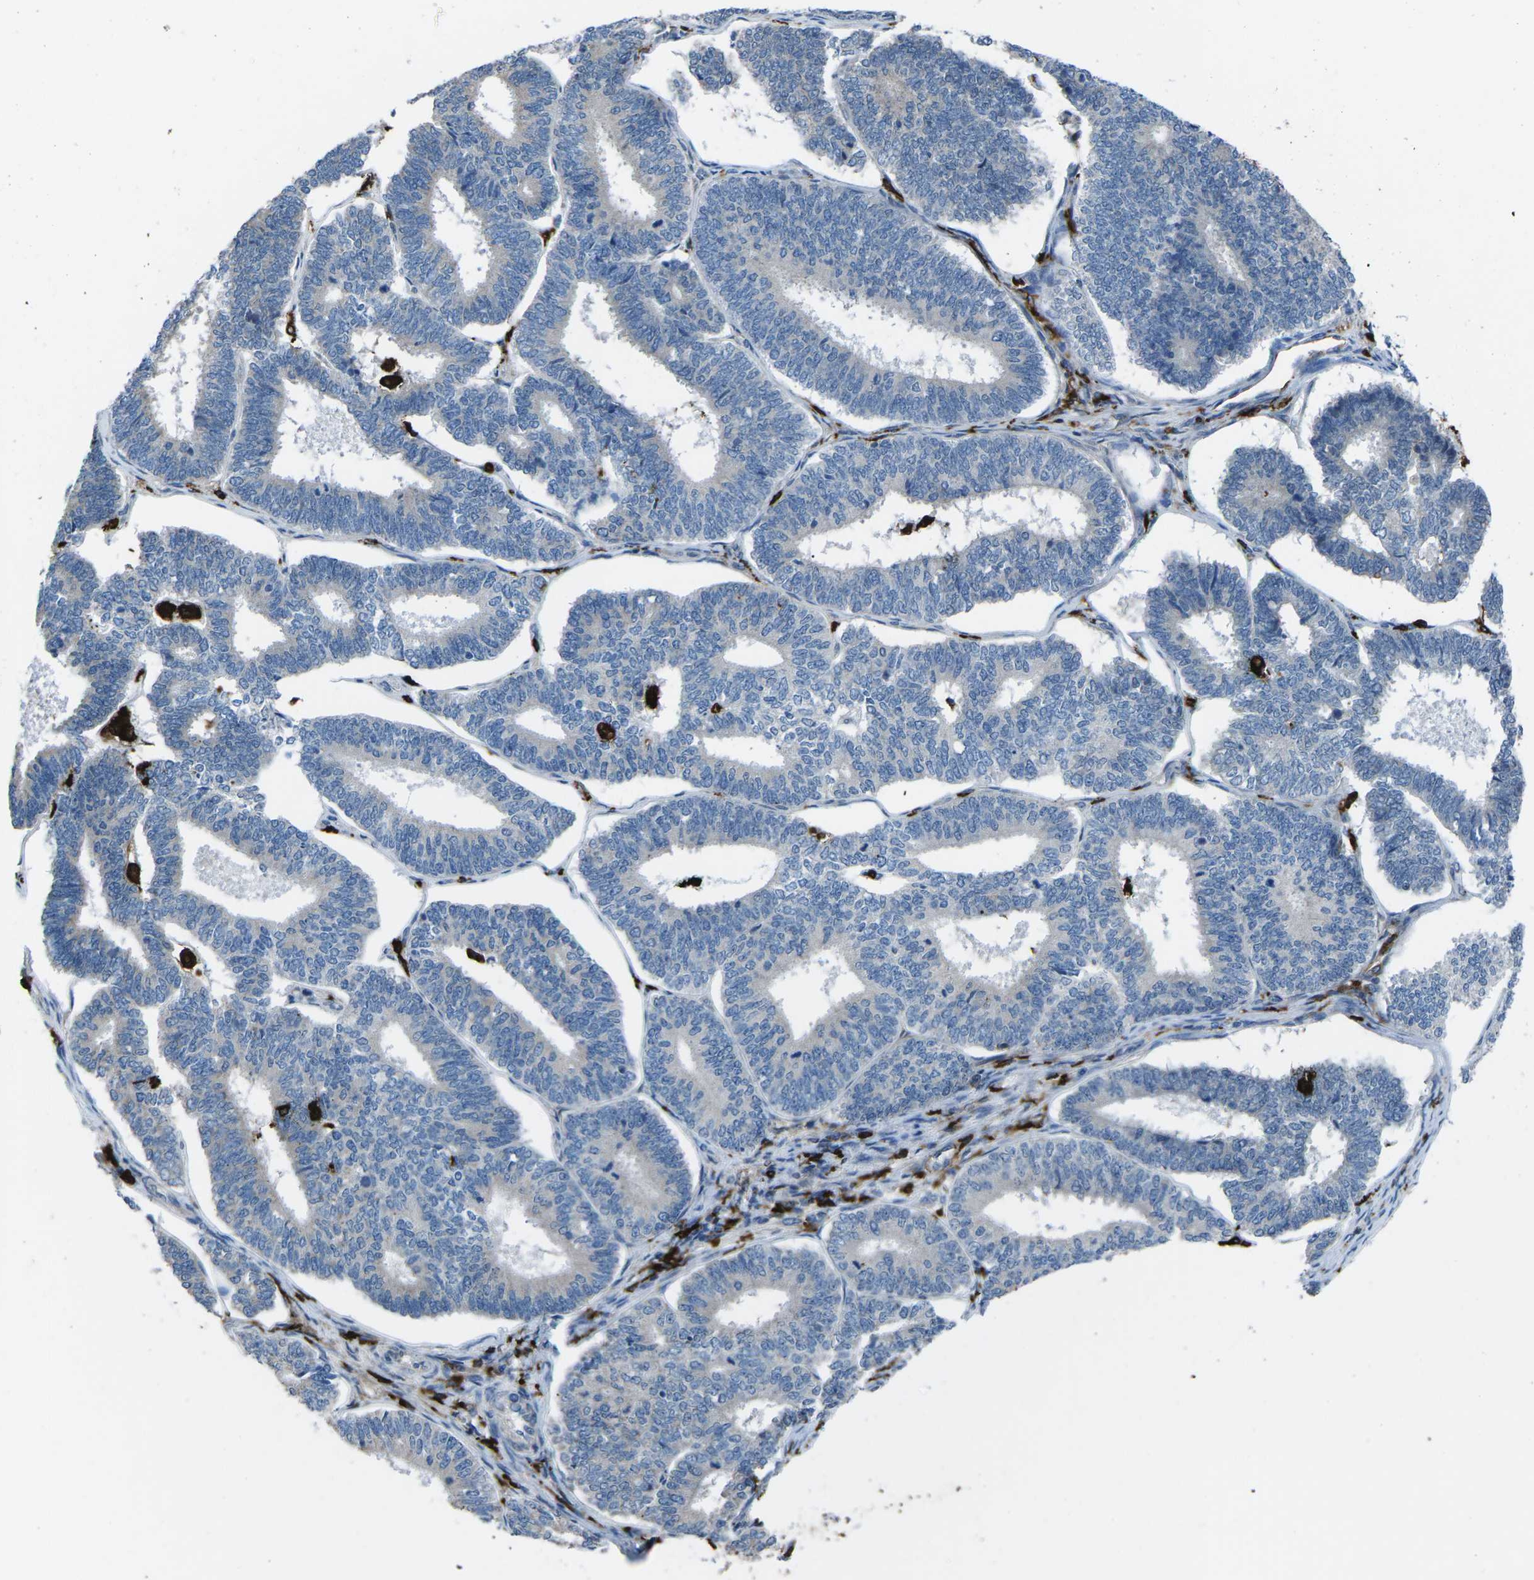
{"staining": {"intensity": "negative", "quantity": "none", "location": "none"}, "tissue": "endometrial cancer", "cell_type": "Tumor cells", "image_type": "cancer", "snomed": [{"axis": "morphology", "description": "Adenocarcinoma, NOS"}, {"axis": "topography", "description": "Endometrium"}], "caption": "A histopathology image of human endometrial cancer (adenocarcinoma) is negative for staining in tumor cells.", "gene": "PTPN1", "patient": {"sex": "female", "age": 70}}